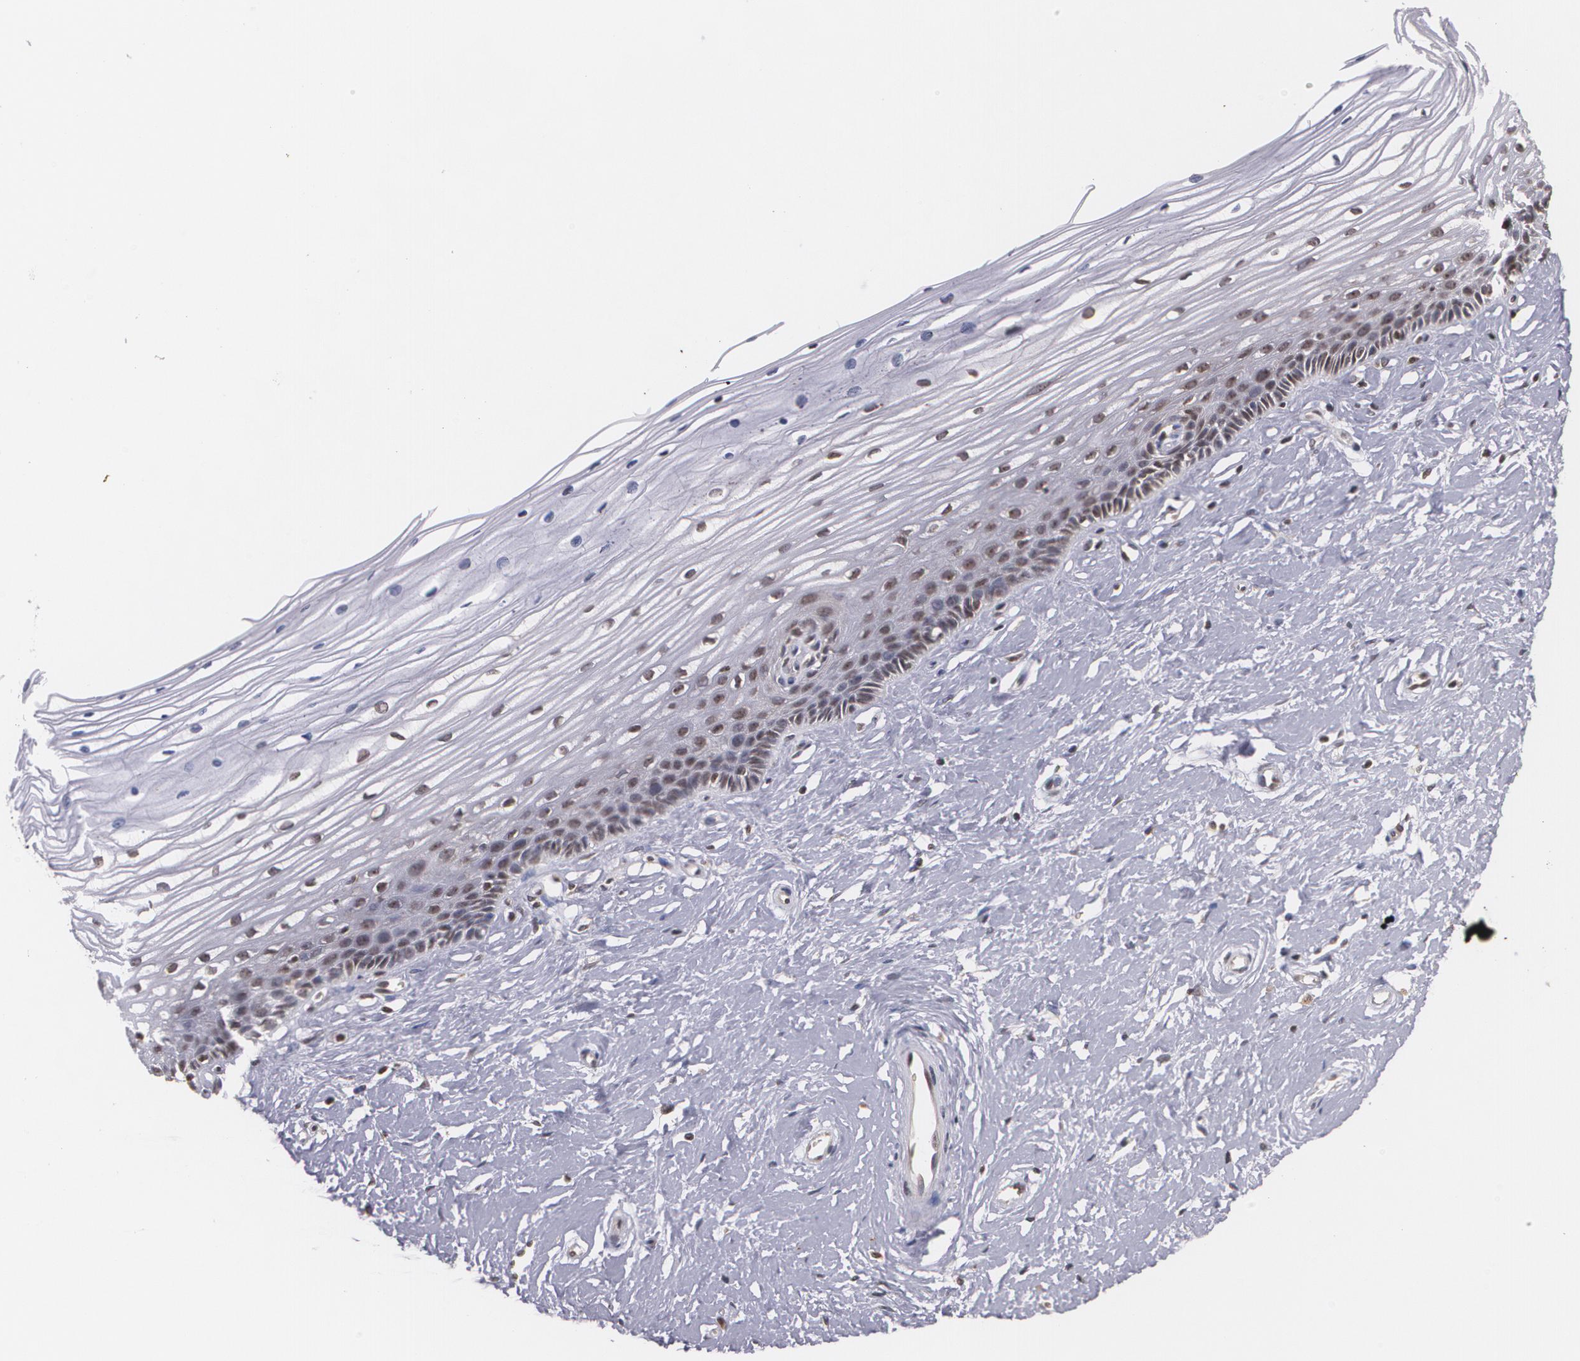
{"staining": {"intensity": "moderate", "quantity": ">75%", "location": "cytoplasmic/membranous"}, "tissue": "cervix", "cell_type": "Glandular cells", "image_type": "normal", "snomed": [{"axis": "morphology", "description": "Normal tissue, NOS"}, {"axis": "topography", "description": "Cervix"}], "caption": "Moderate cytoplasmic/membranous positivity is appreciated in approximately >75% of glandular cells in benign cervix.", "gene": "VAV3", "patient": {"sex": "female", "age": 40}}